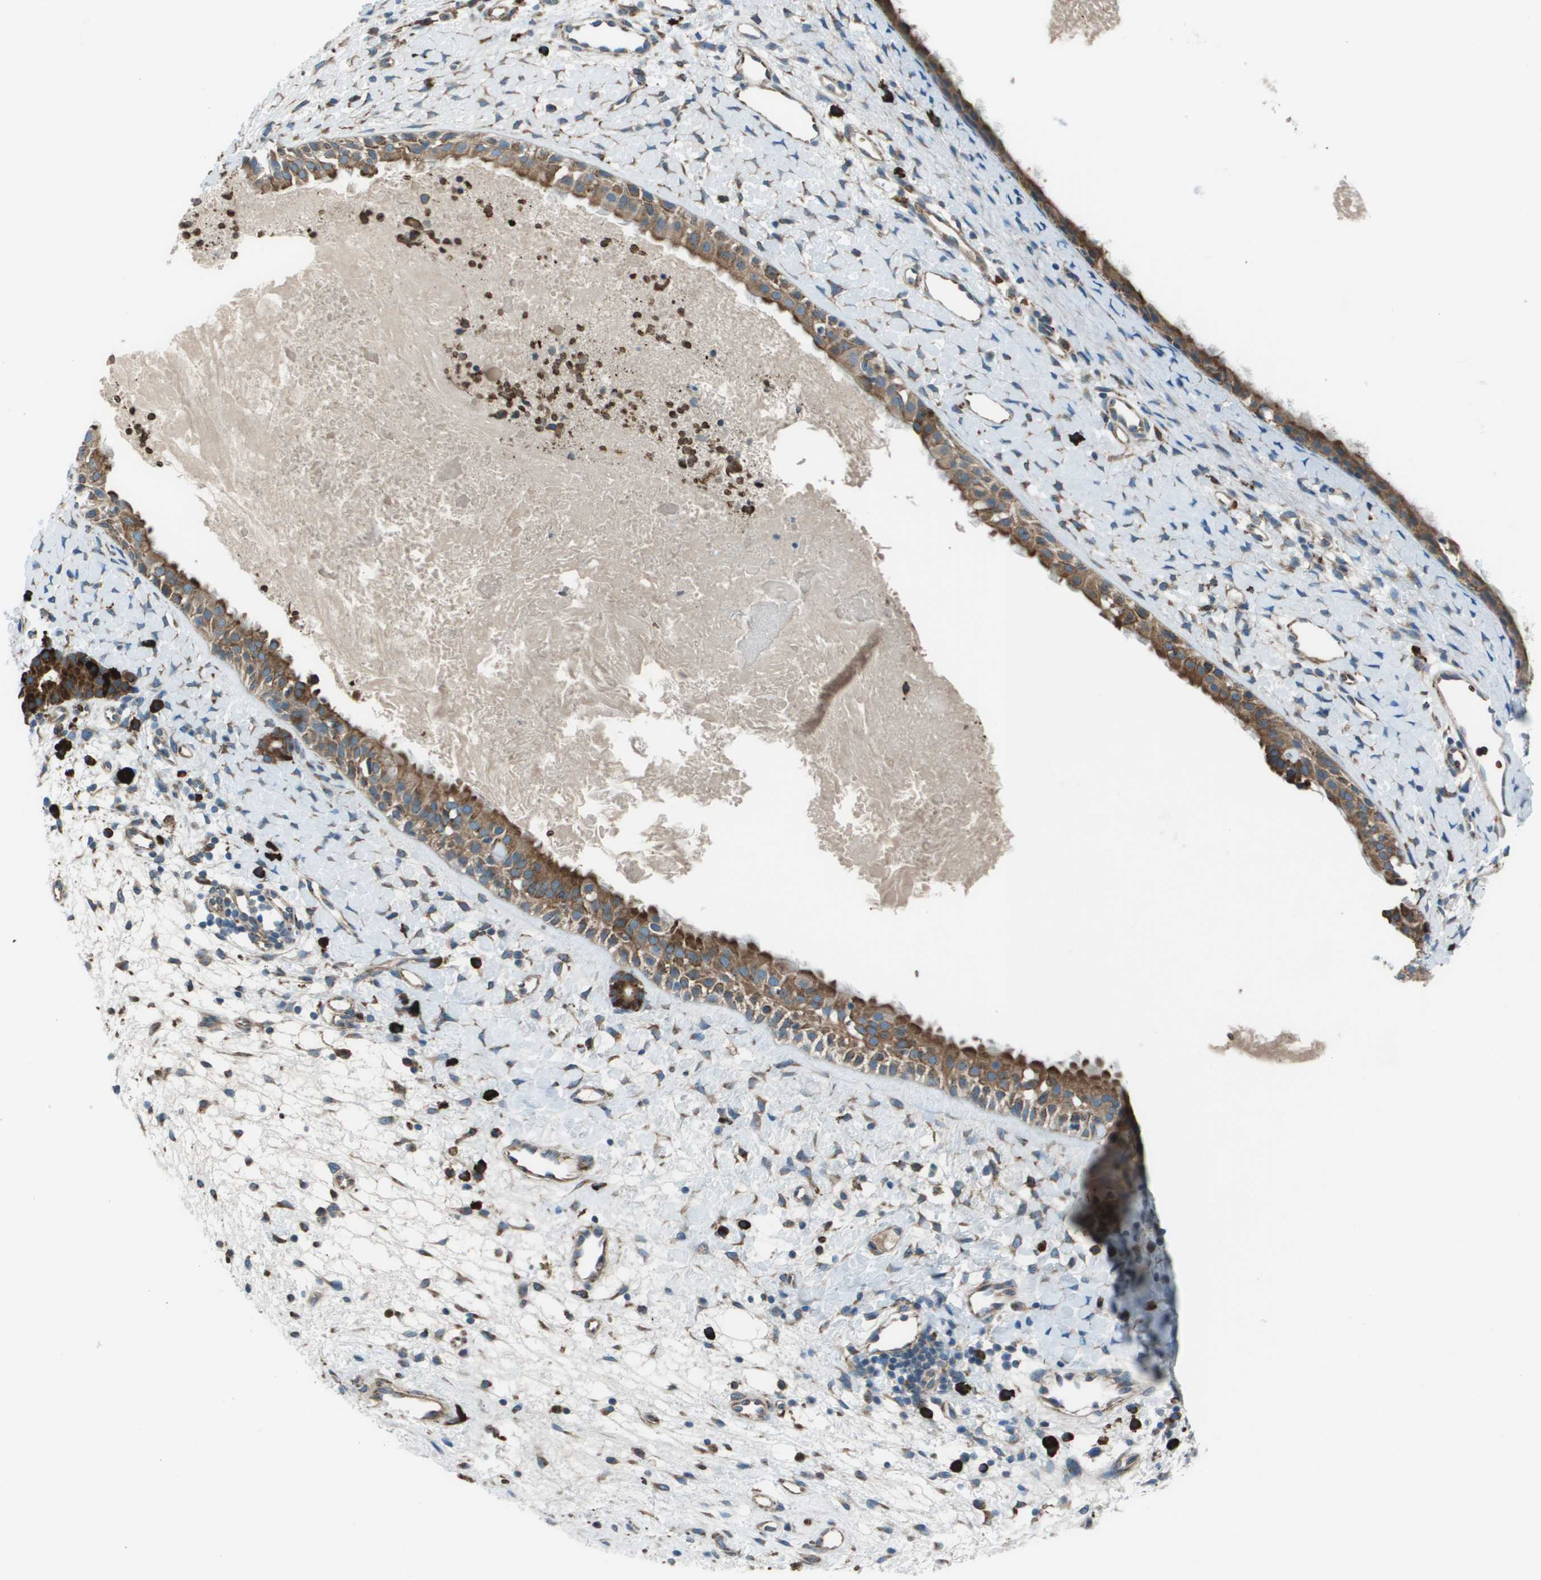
{"staining": {"intensity": "moderate", "quantity": ">75%", "location": "cytoplasmic/membranous"}, "tissue": "nasopharynx", "cell_type": "Respiratory epithelial cells", "image_type": "normal", "snomed": [{"axis": "morphology", "description": "Normal tissue, NOS"}, {"axis": "topography", "description": "Nasopharynx"}], "caption": "Protein staining displays moderate cytoplasmic/membranous staining in approximately >75% of respiratory epithelial cells in benign nasopharynx. (DAB IHC with brightfield microscopy, high magnification).", "gene": "UTS2", "patient": {"sex": "male", "age": 22}}